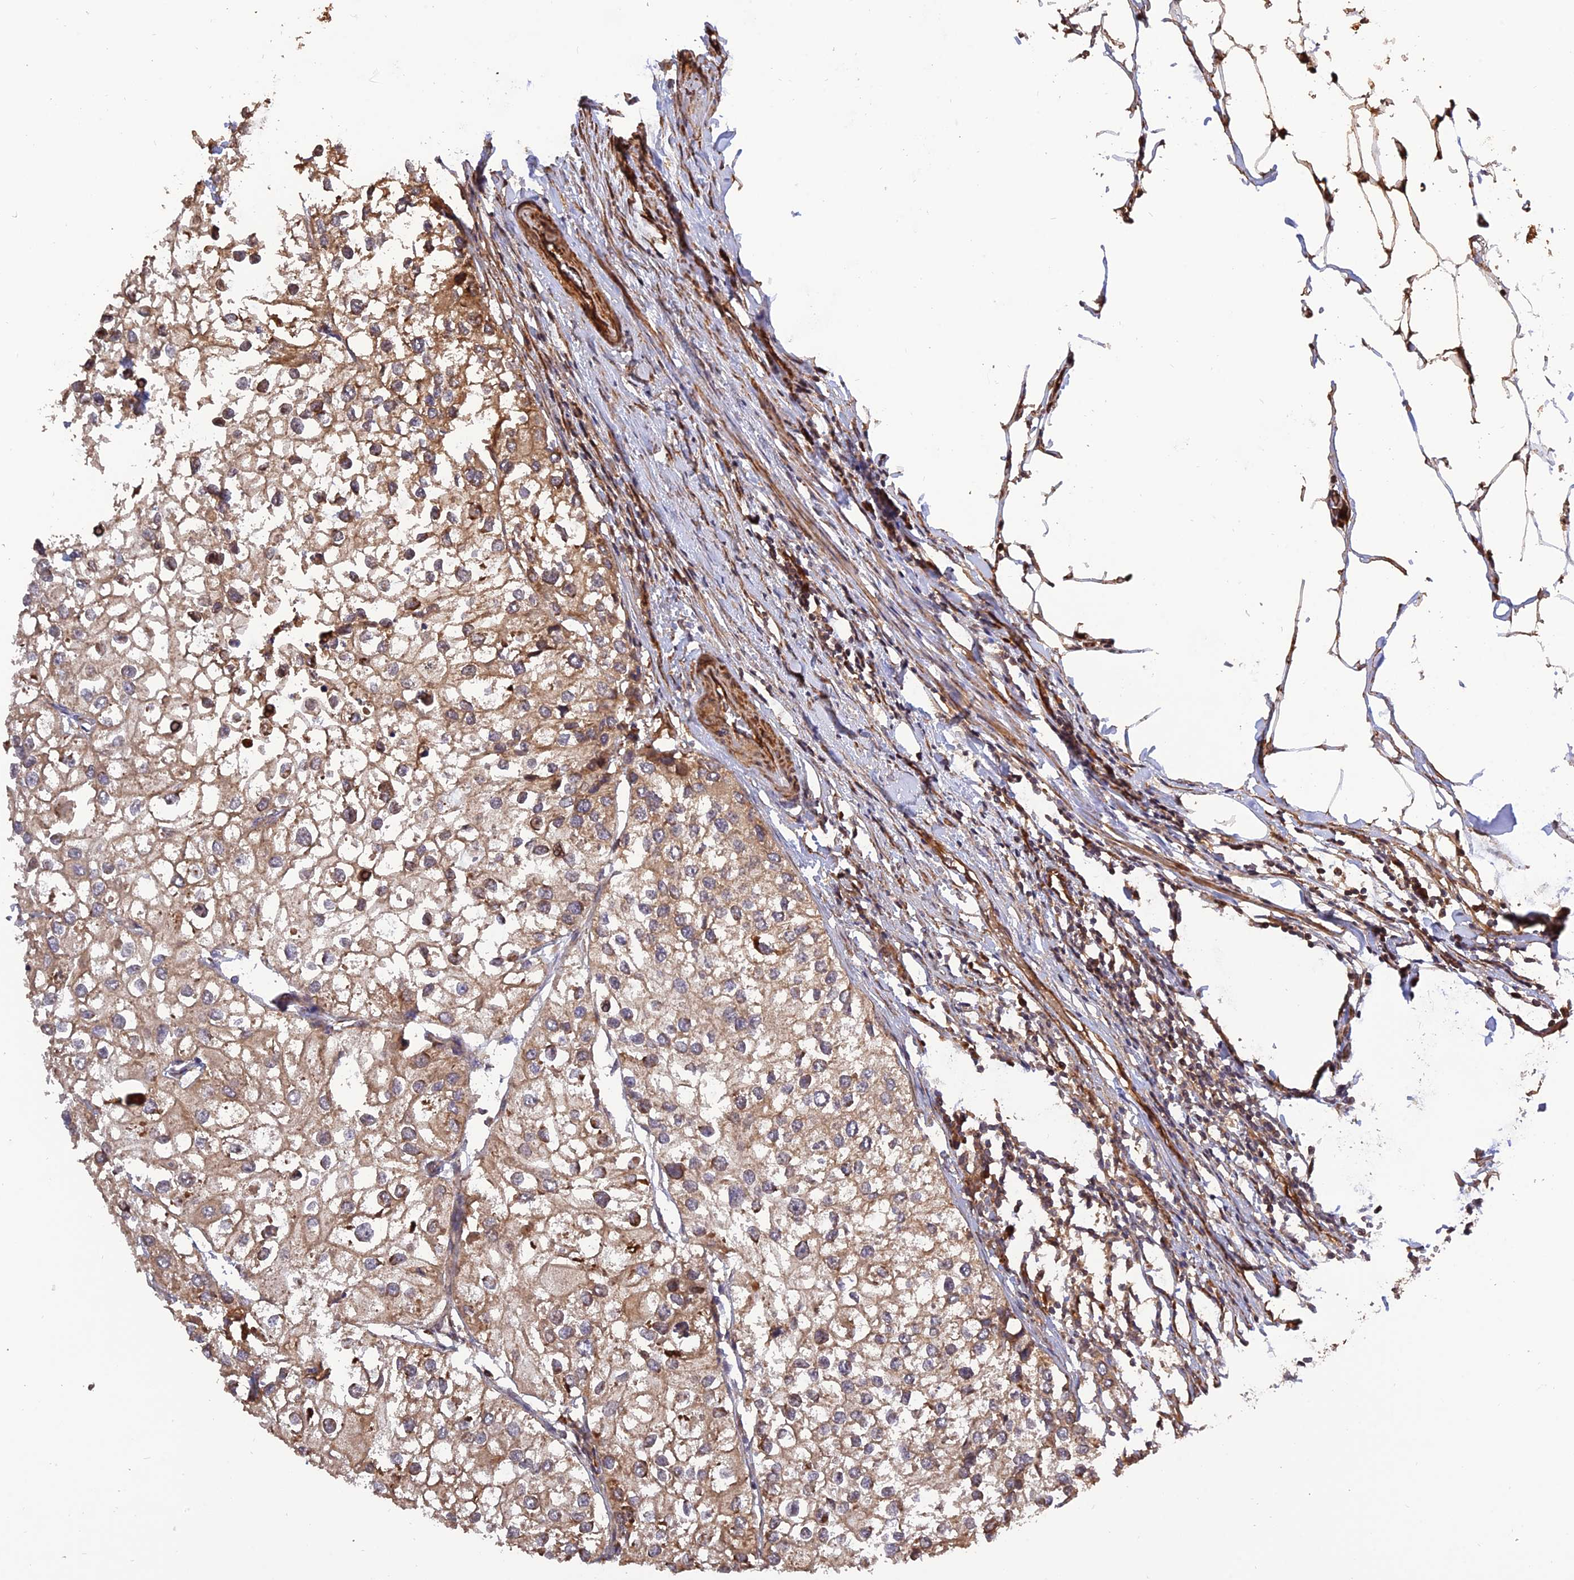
{"staining": {"intensity": "weak", "quantity": ">75%", "location": "cytoplasmic/membranous"}, "tissue": "urothelial cancer", "cell_type": "Tumor cells", "image_type": "cancer", "snomed": [{"axis": "morphology", "description": "Urothelial carcinoma, High grade"}, {"axis": "topography", "description": "Urinary bladder"}], "caption": "Urothelial cancer tissue demonstrates weak cytoplasmic/membranous staining in approximately >75% of tumor cells (Stains: DAB in brown, nuclei in blue, Microscopy: brightfield microscopy at high magnification).", "gene": "CREBL2", "patient": {"sex": "male", "age": 64}}